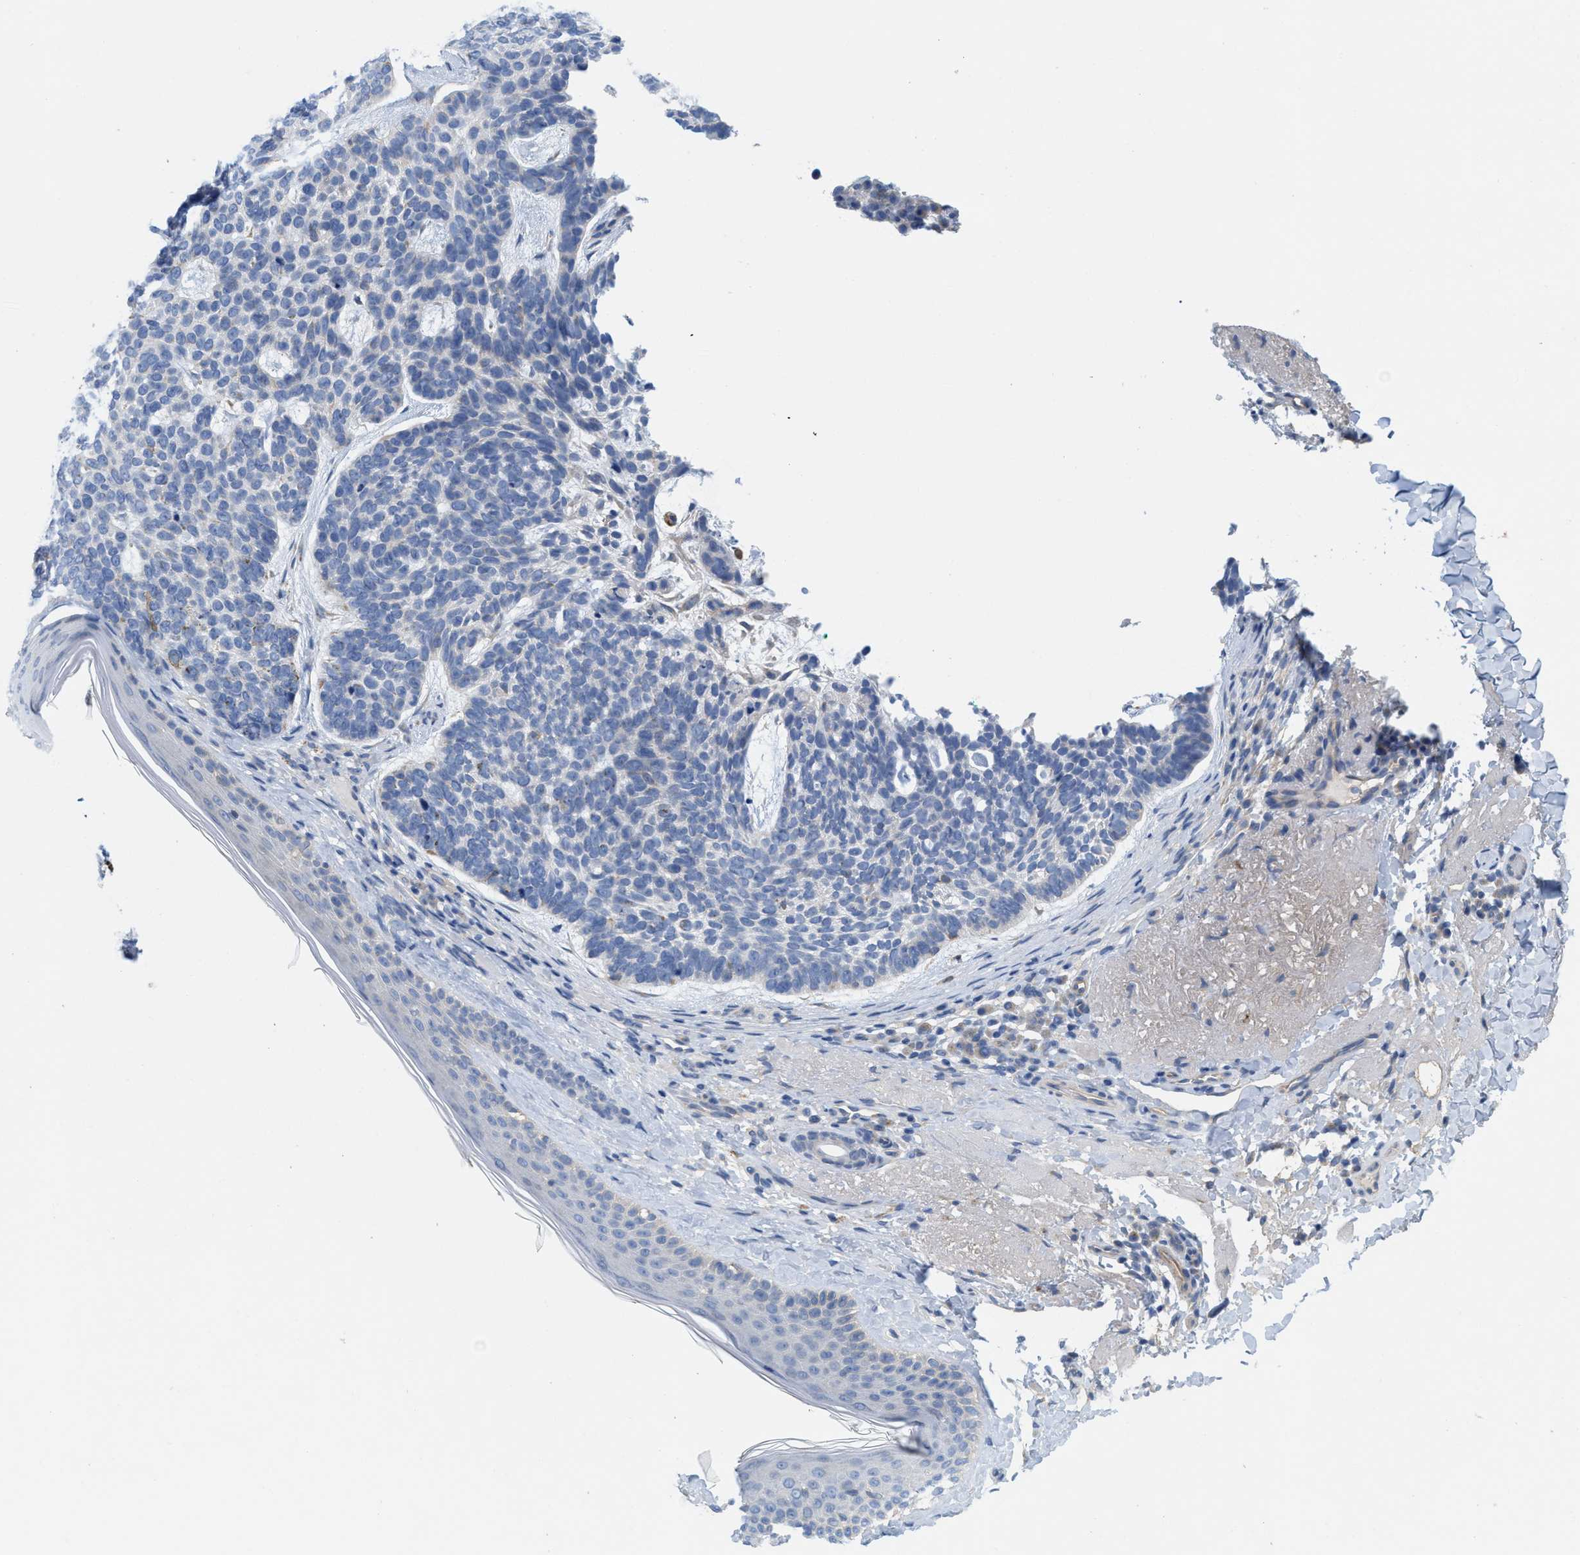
{"staining": {"intensity": "negative", "quantity": "none", "location": "none"}, "tissue": "skin cancer", "cell_type": "Tumor cells", "image_type": "cancer", "snomed": [{"axis": "morphology", "description": "Basal cell carcinoma"}, {"axis": "topography", "description": "Skin"}, {"axis": "topography", "description": "Skin of head"}], "caption": "Tumor cells show no significant protein staining in skin basal cell carcinoma. (Stains: DAB immunohistochemistry with hematoxylin counter stain, Microscopy: brightfield microscopy at high magnification).", "gene": "CPA2", "patient": {"sex": "female", "age": 85}}